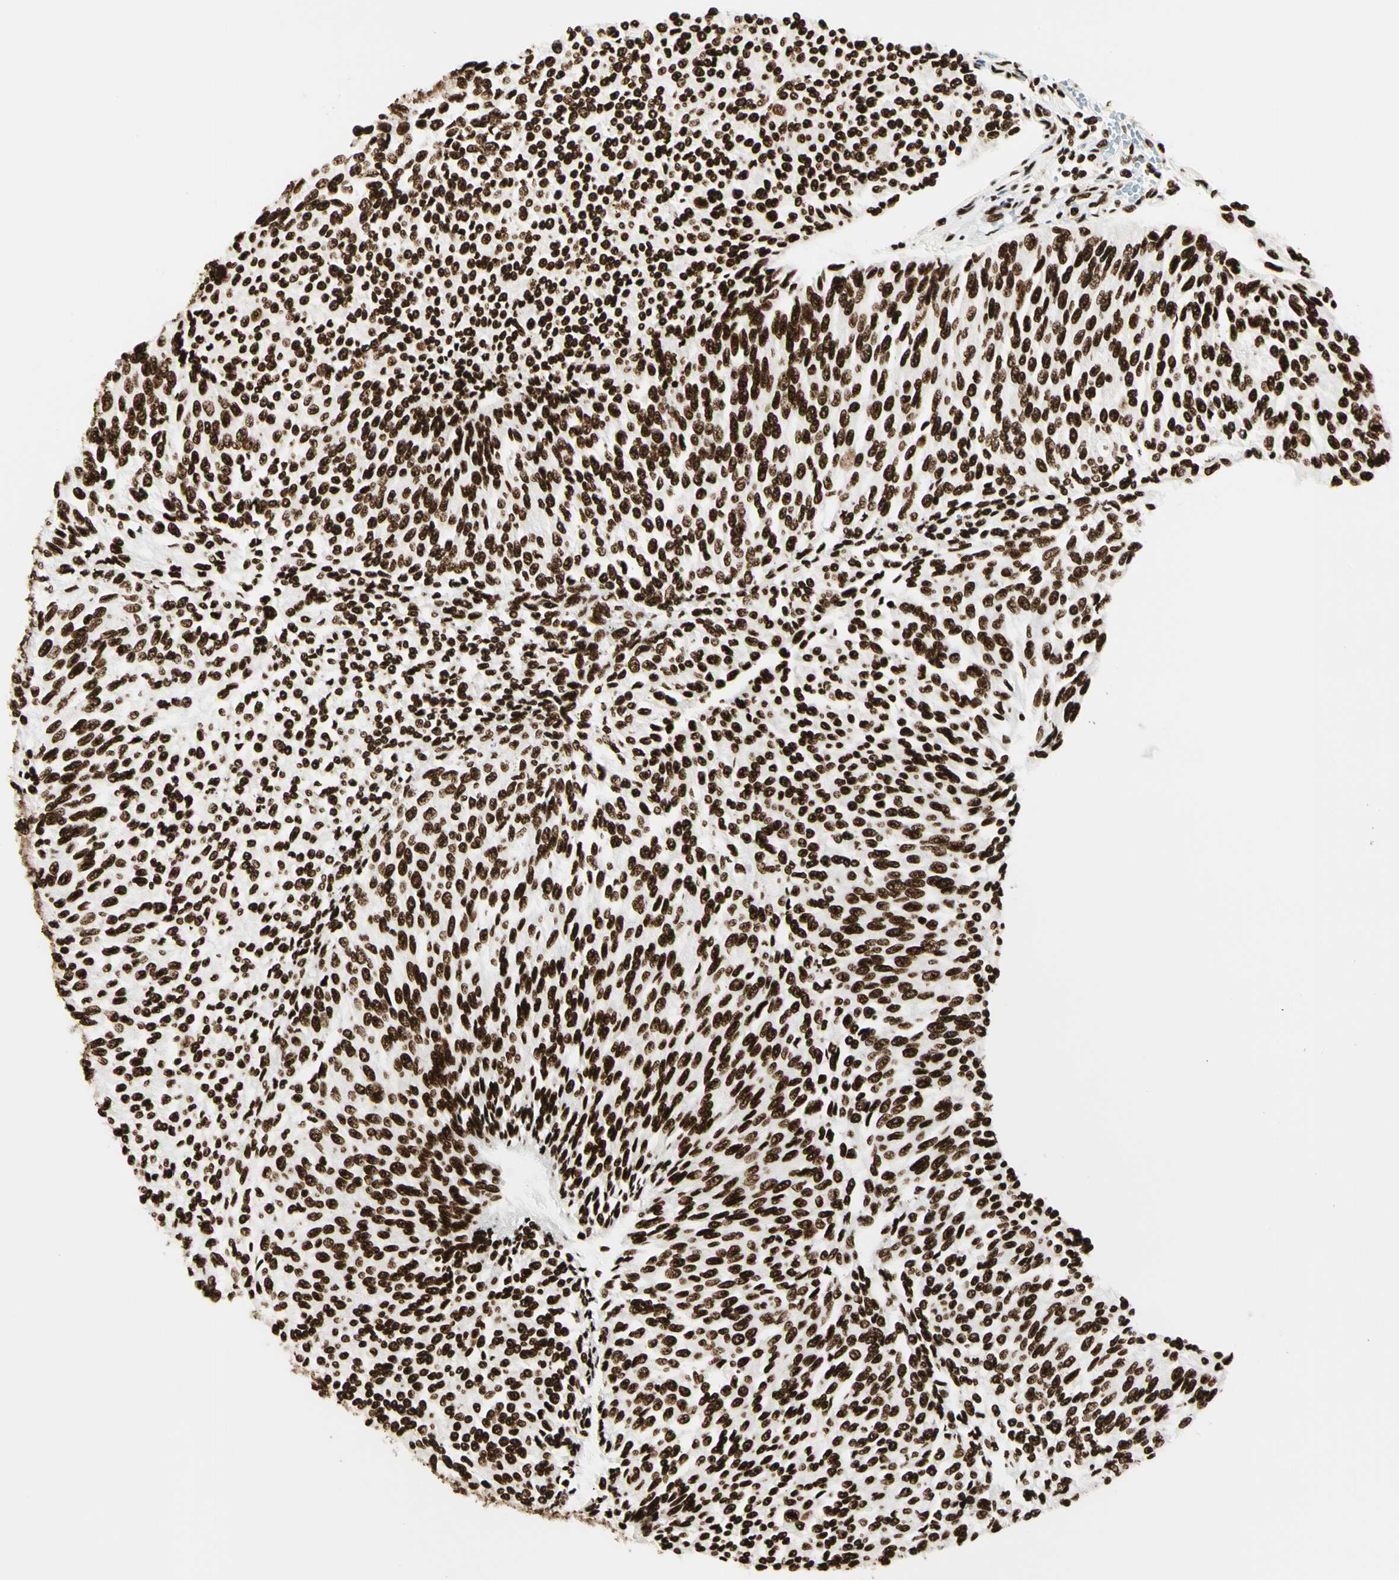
{"staining": {"intensity": "strong", "quantity": ">75%", "location": "nuclear"}, "tissue": "urothelial cancer", "cell_type": "Tumor cells", "image_type": "cancer", "snomed": [{"axis": "morphology", "description": "Urothelial carcinoma, Low grade"}, {"axis": "topography", "description": "Urinary bladder"}], "caption": "Urothelial cancer stained for a protein (brown) exhibits strong nuclear positive expression in approximately >75% of tumor cells.", "gene": "CCAR1", "patient": {"sex": "female", "age": 79}}